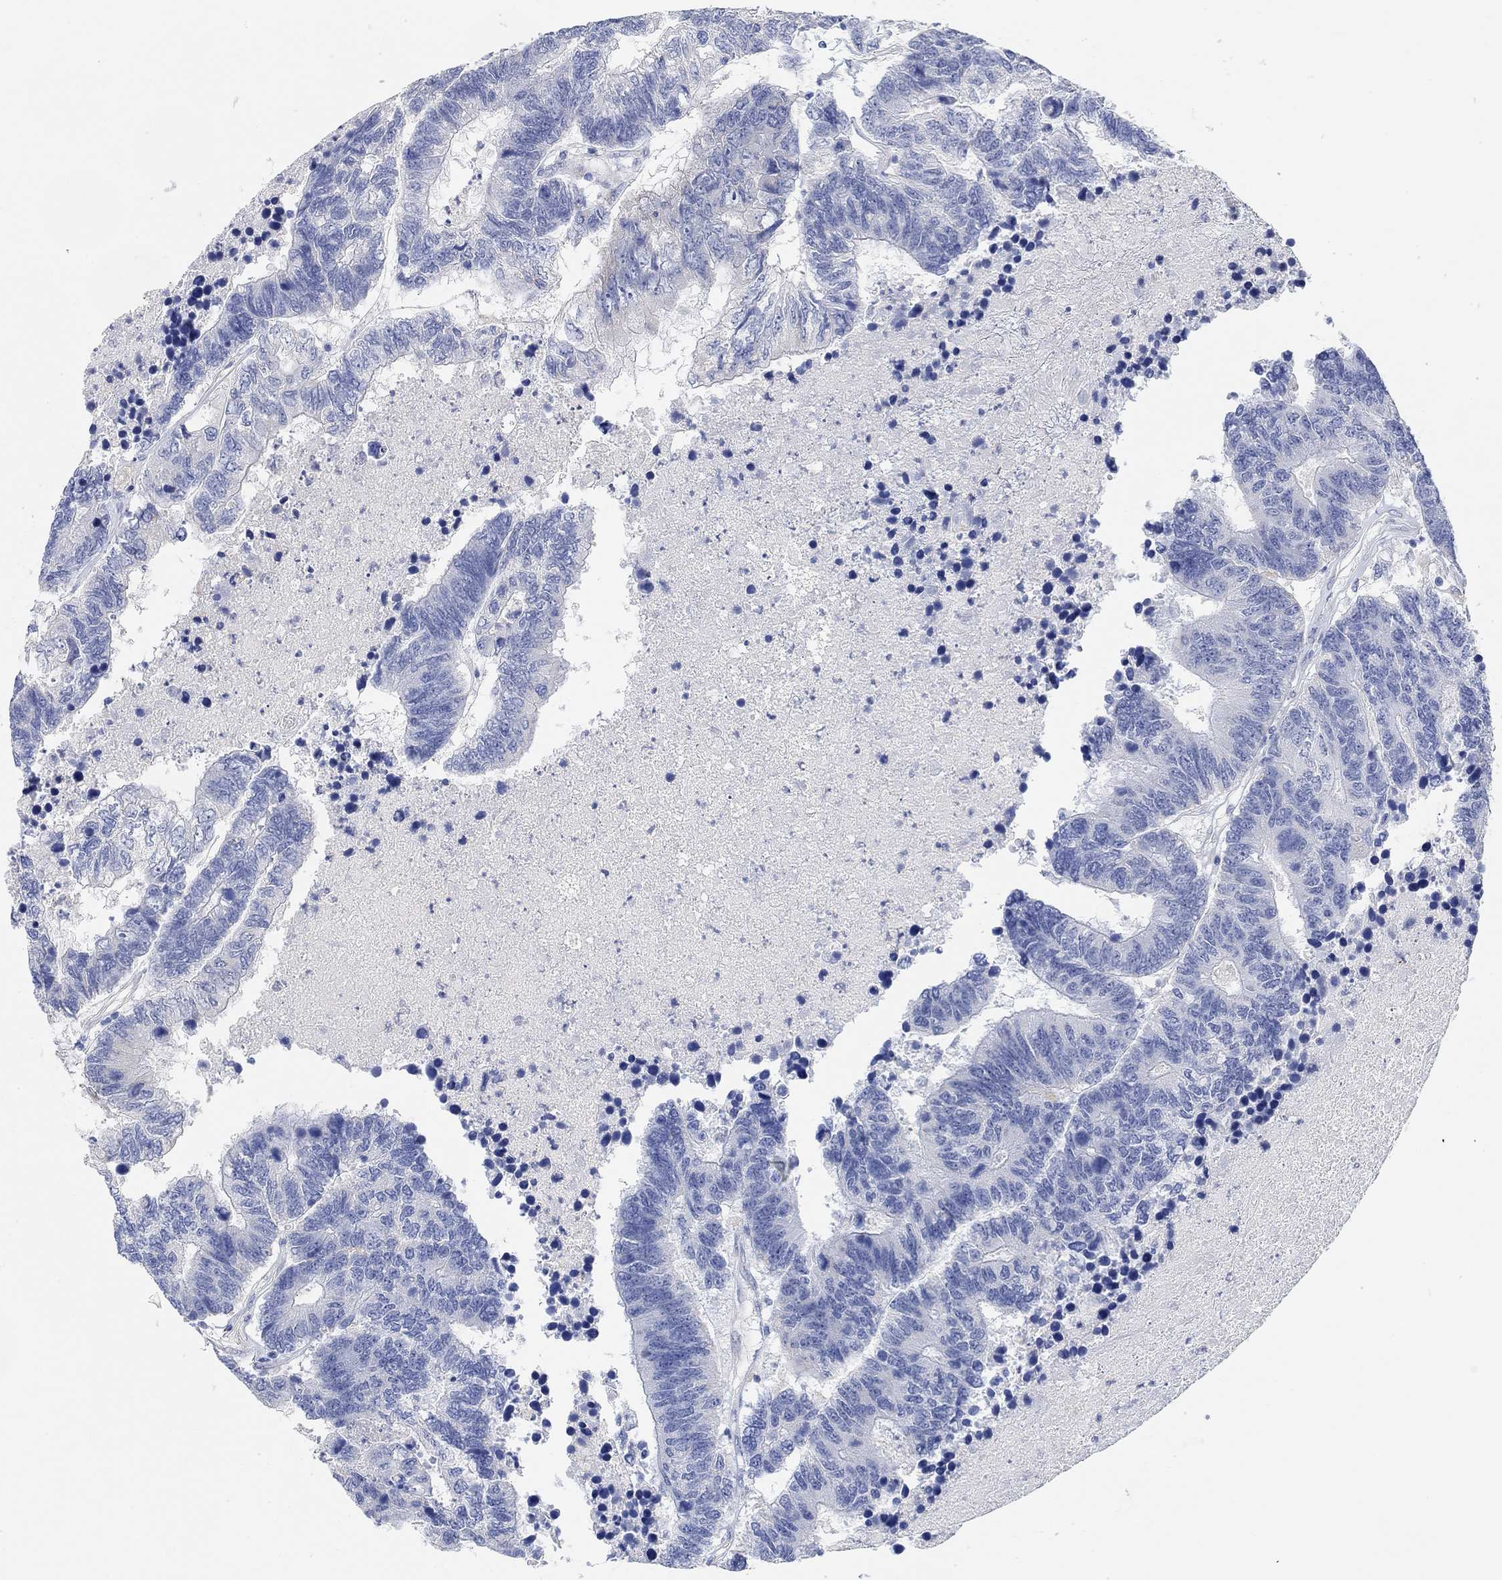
{"staining": {"intensity": "negative", "quantity": "none", "location": "none"}, "tissue": "colorectal cancer", "cell_type": "Tumor cells", "image_type": "cancer", "snomed": [{"axis": "morphology", "description": "Adenocarcinoma, NOS"}, {"axis": "topography", "description": "Colon"}], "caption": "Protein analysis of colorectal cancer shows no significant staining in tumor cells. (DAB IHC visualized using brightfield microscopy, high magnification).", "gene": "VAT1L", "patient": {"sex": "female", "age": 48}}